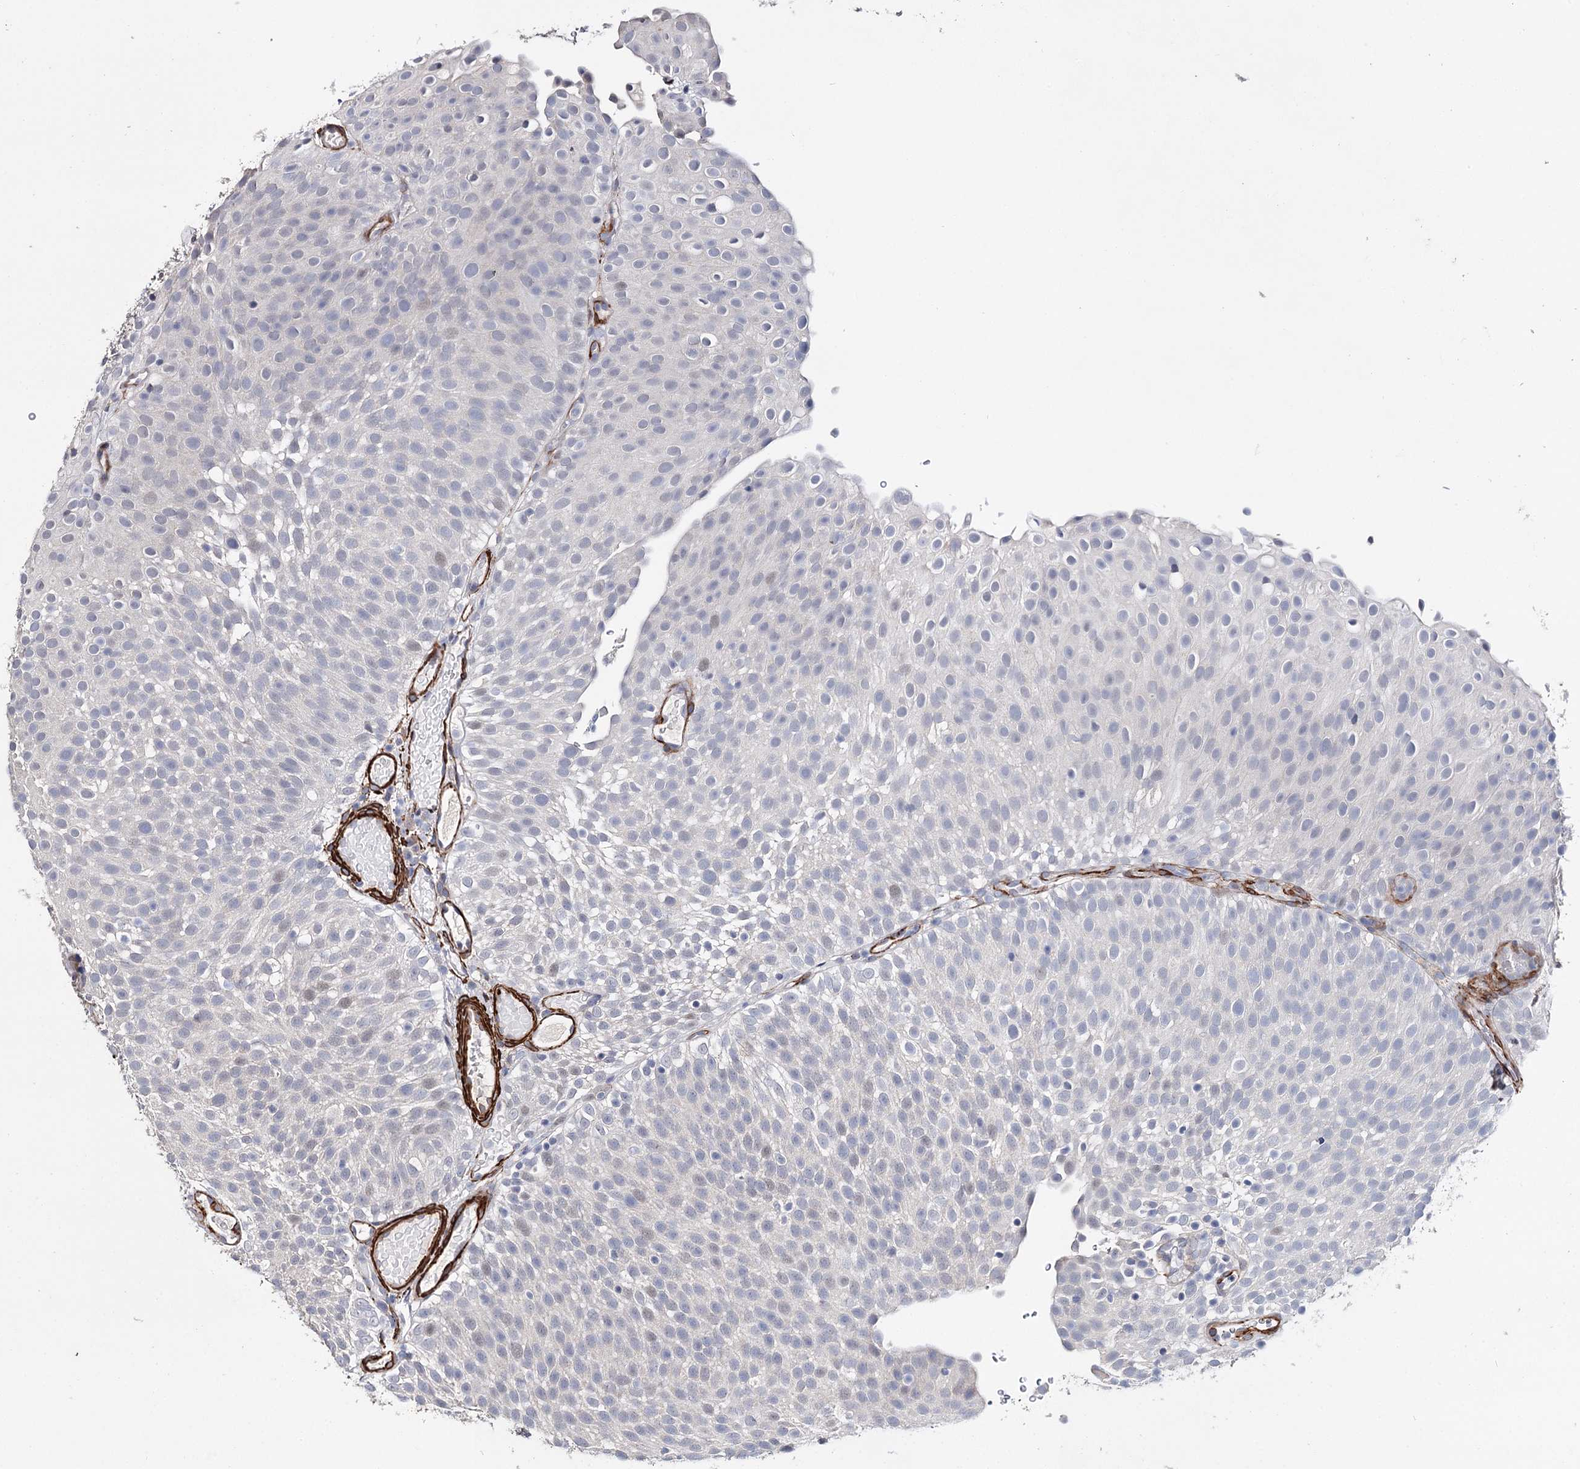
{"staining": {"intensity": "negative", "quantity": "none", "location": "none"}, "tissue": "urothelial cancer", "cell_type": "Tumor cells", "image_type": "cancer", "snomed": [{"axis": "morphology", "description": "Urothelial carcinoma, Low grade"}, {"axis": "topography", "description": "Urinary bladder"}], "caption": "An immunohistochemistry image of low-grade urothelial carcinoma is shown. There is no staining in tumor cells of low-grade urothelial carcinoma.", "gene": "CFAP46", "patient": {"sex": "male", "age": 78}}